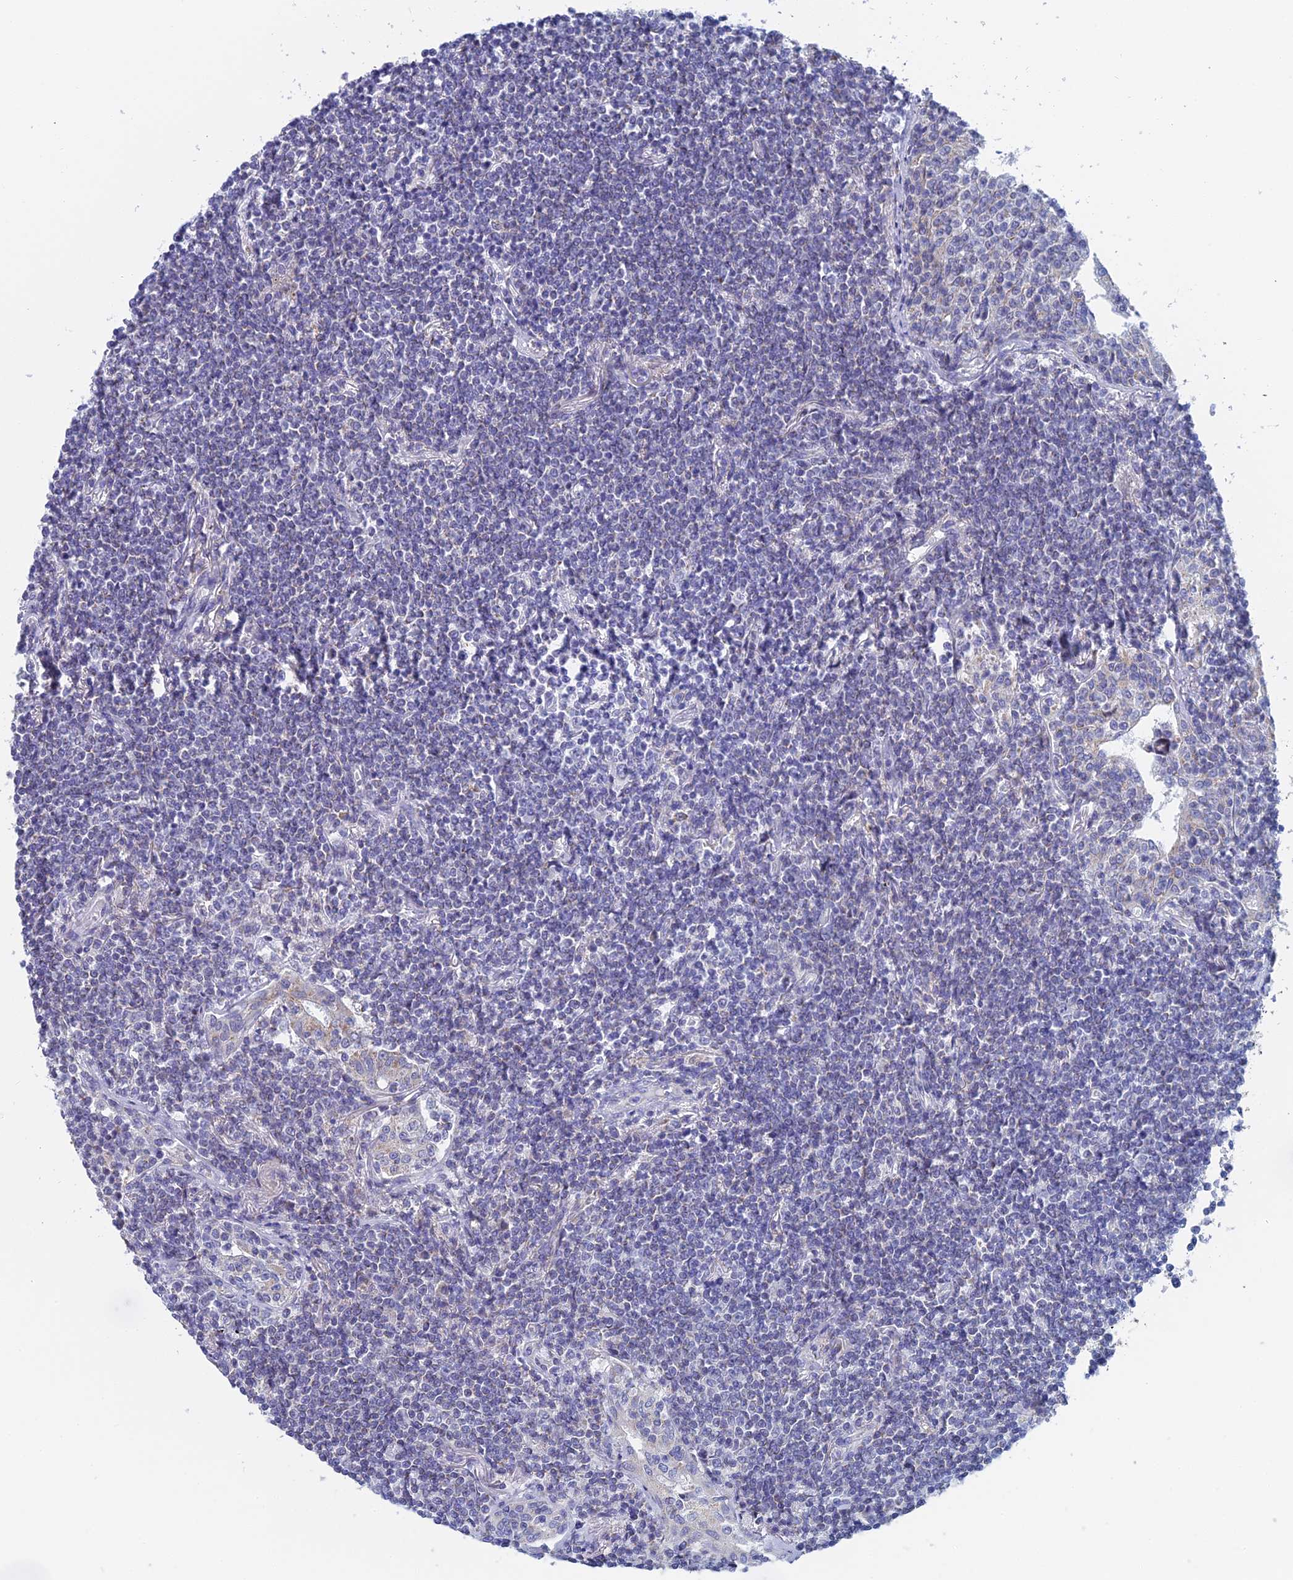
{"staining": {"intensity": "negative", "quantity": "none", "location": "none"}, "tissue": "lymphoma", "cell_type": "Tumor cells", "image_type": "cancer", "snomed": [{"axis": "morphology", "description": "Malignant lymphoma, non-Hodgkin's type, Low grade"}, {"axis": "topography", "description": "Lung"}], "caption": "A micrograph of human lymphoma is negative for staining in tumor cells. (Stains: DAB (3,3'-diaminobenzidine) immunohistochemistry (IHC) with hematoxylin counter stain, Microscopy: brightfield microscopy at high magnification).", "gene": "ACSM1", "patient": {"sex": "female", "age": 71}}